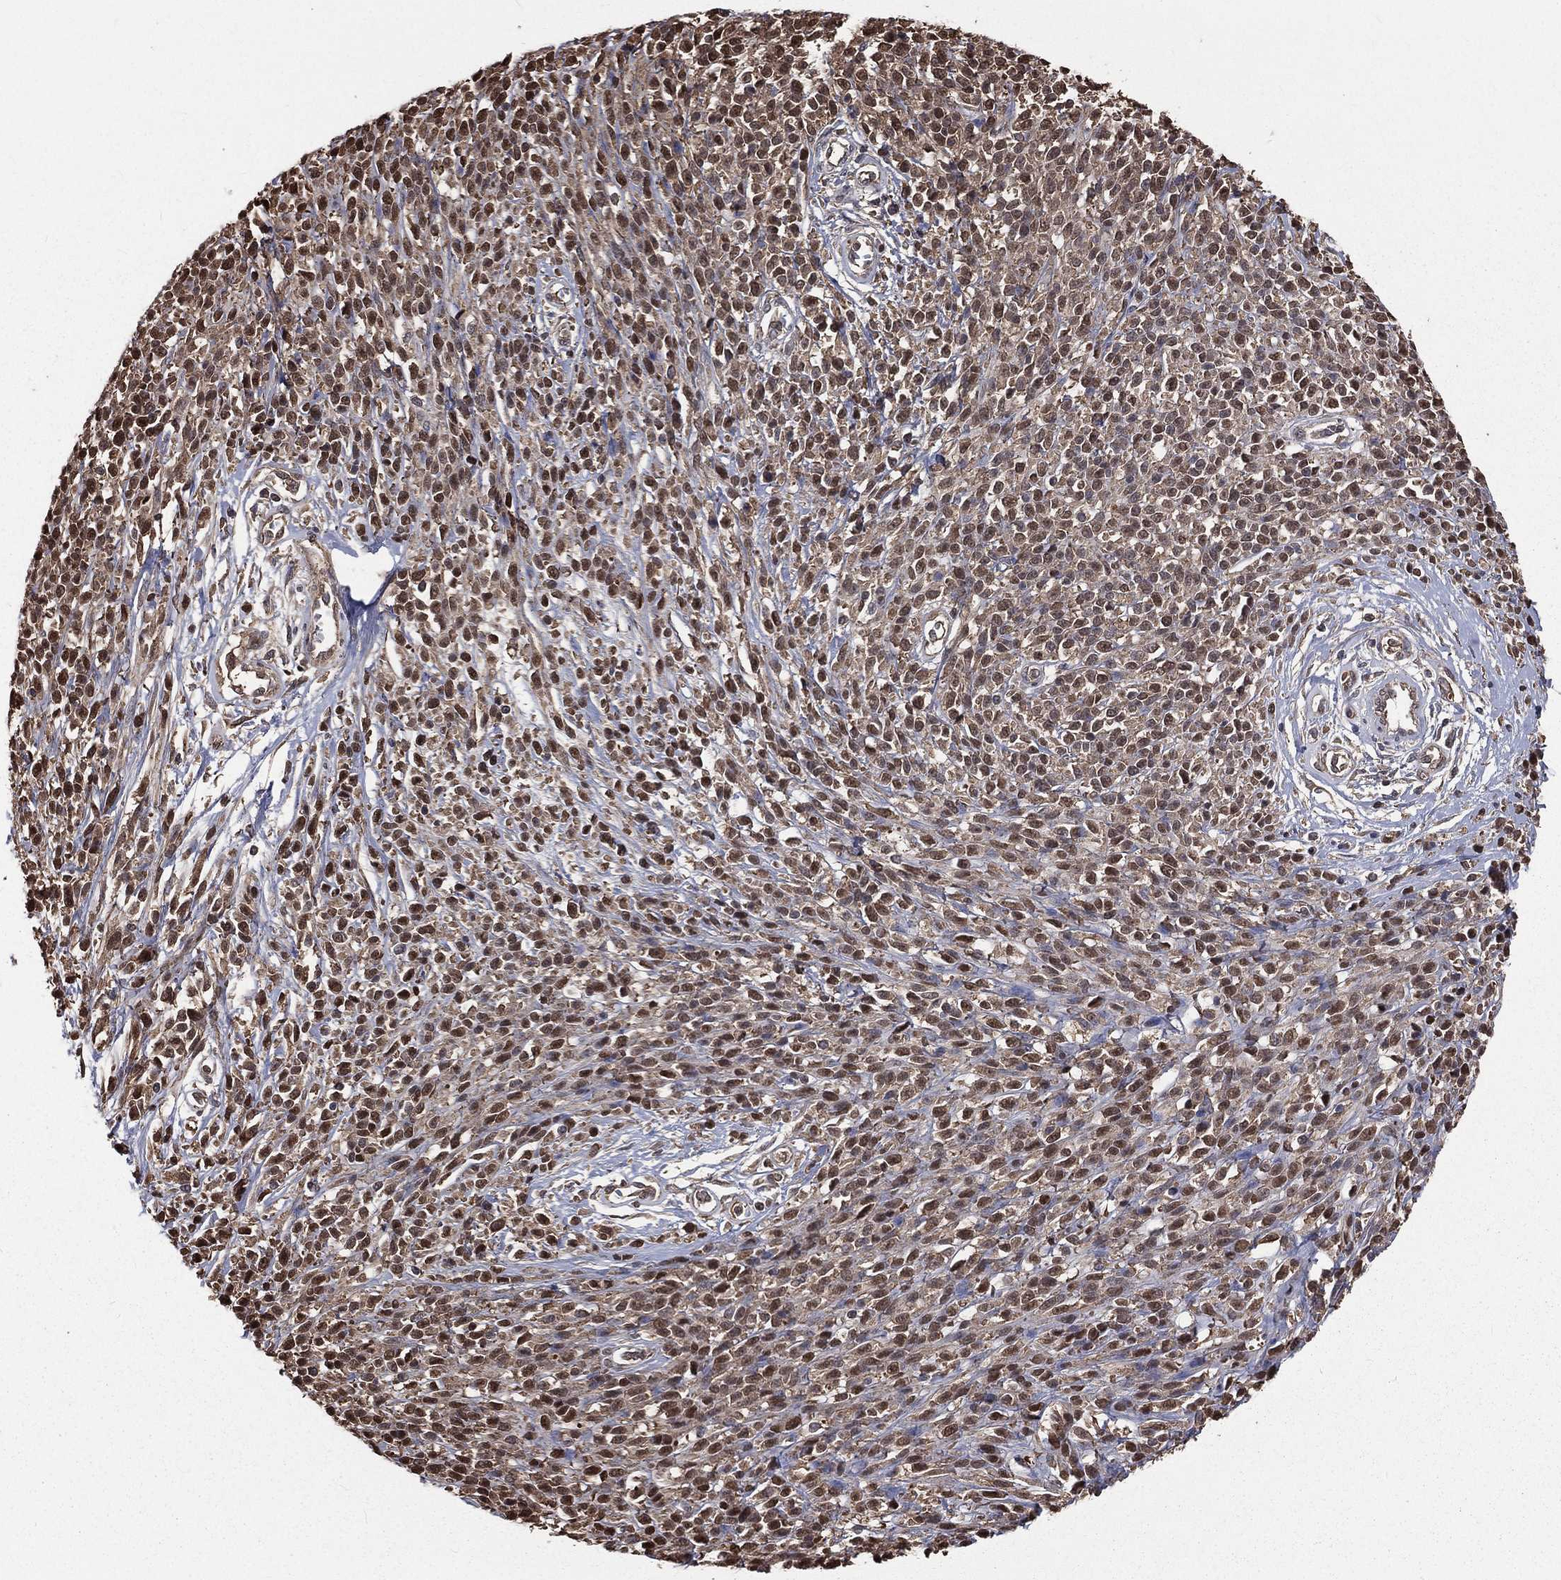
{"staining": {"intensity": "strong", "quantity": ">75%", "location": "cytoplasmic/membranous"}, "tissue": "melanoma", "cell_type": "Tumor cells", "image_type": "cancer", "snomed": [{"axis": "morphology", "description": "Malignant melanoma, NOS"}, {"axis": "topography", "description": "Skin"}, {"axis": "topography", "description": "Skin of trunk"}], "caption": "Protein analysis of malignant melanoma tissue shows strong cytoplasmic/membranous positivity in approximately >75% of tumor cells.", "gene": "TBC1D2", "patient": {"sex": "male", "age": 74}}